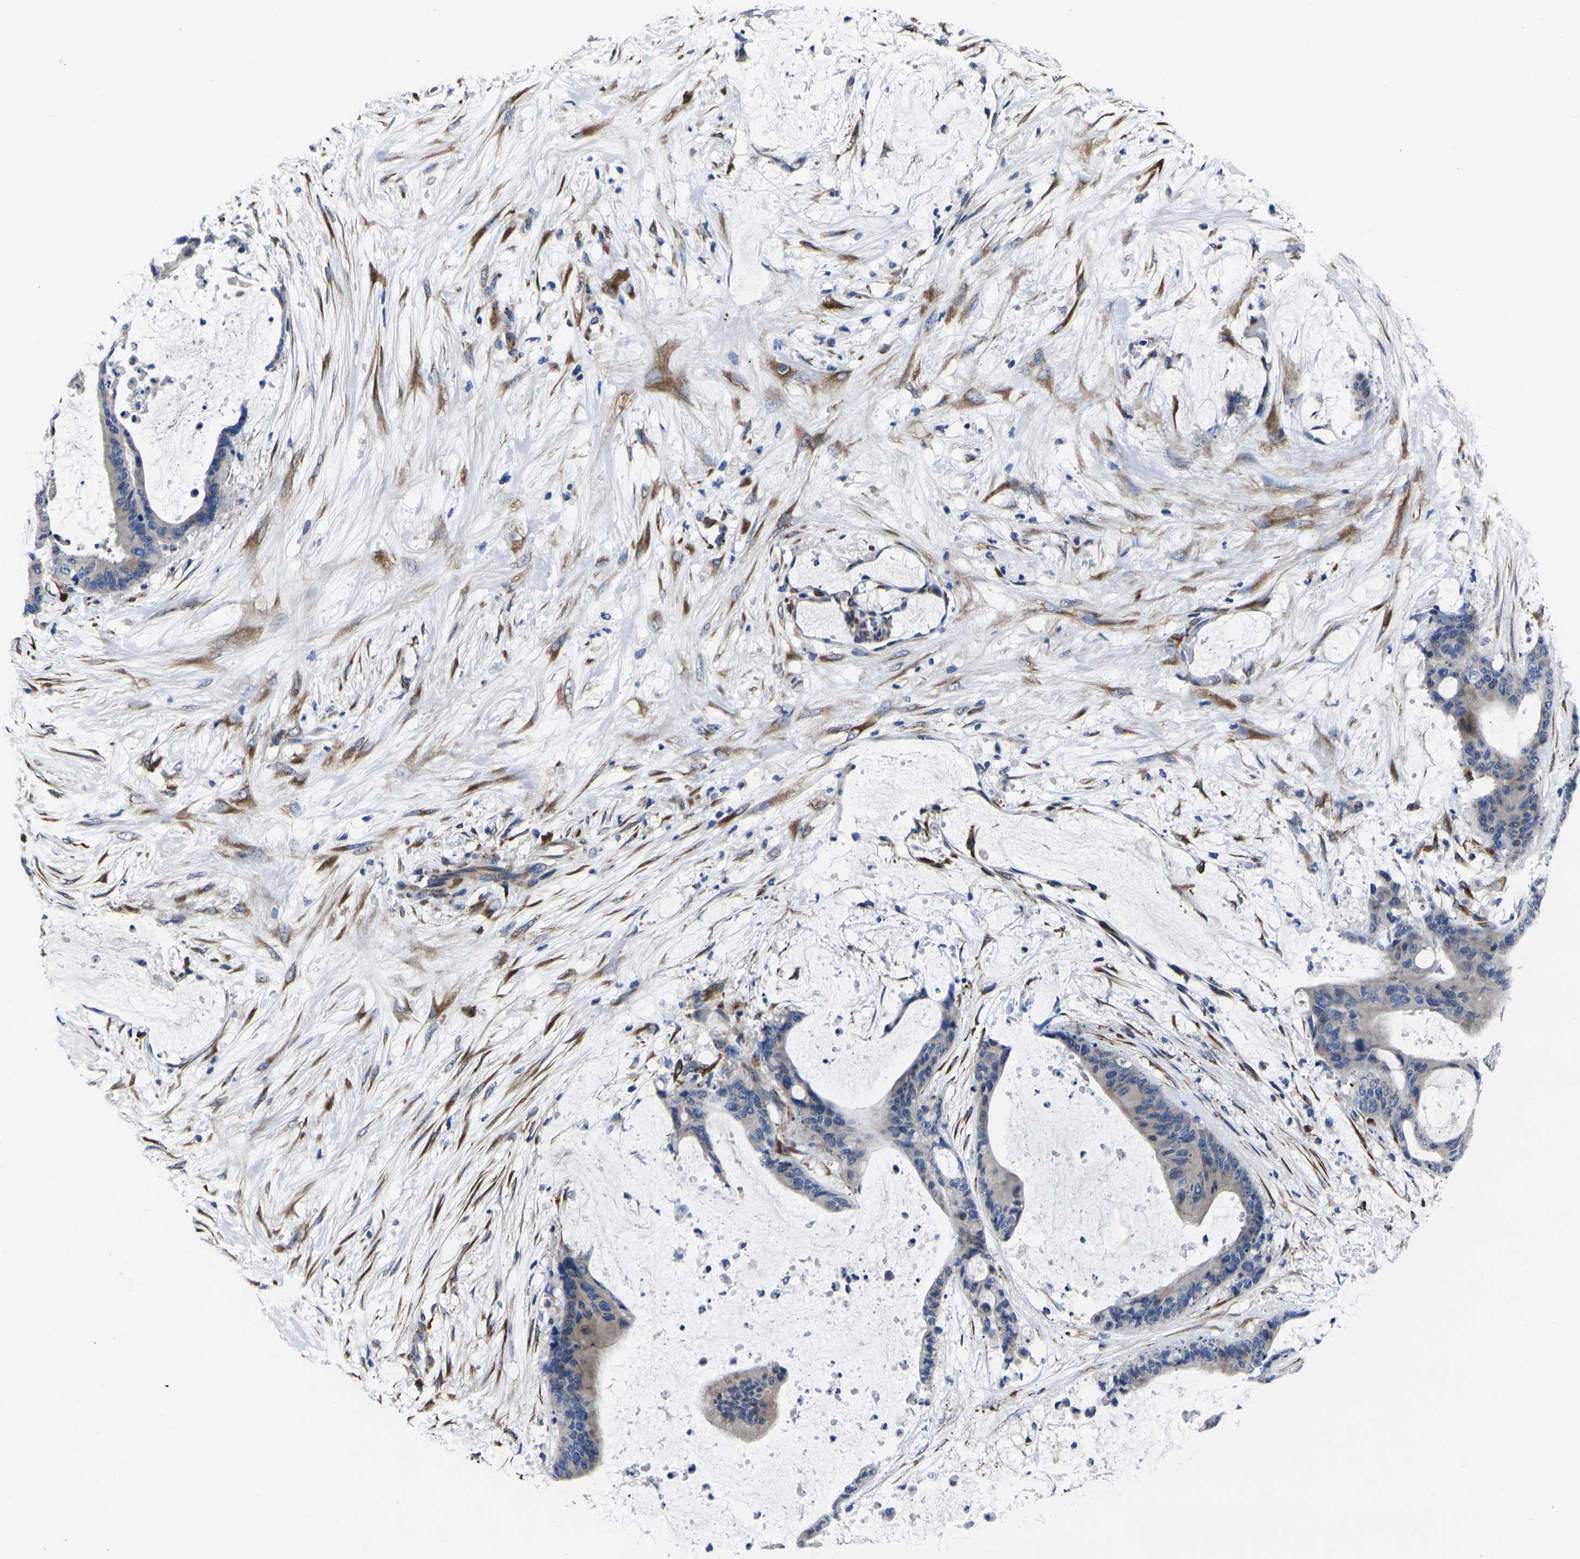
{"staining": {"intensity": "negative", "quantity": "none", "location": "none"}, "tissue": "liver cancer", "cell_type": "Tumor cells", "image_type": "cancer", "snomed": [{"axis": "morphology", "description": "Cholangiocarcinoma"}, {"axis": "topography", "description": "Liver"}], "caption": "IHC of human liver cancer exhibits no expression in tumor cells.", "gene": "CYP2C8", "patient": {"sex": "female", "age": 73}}